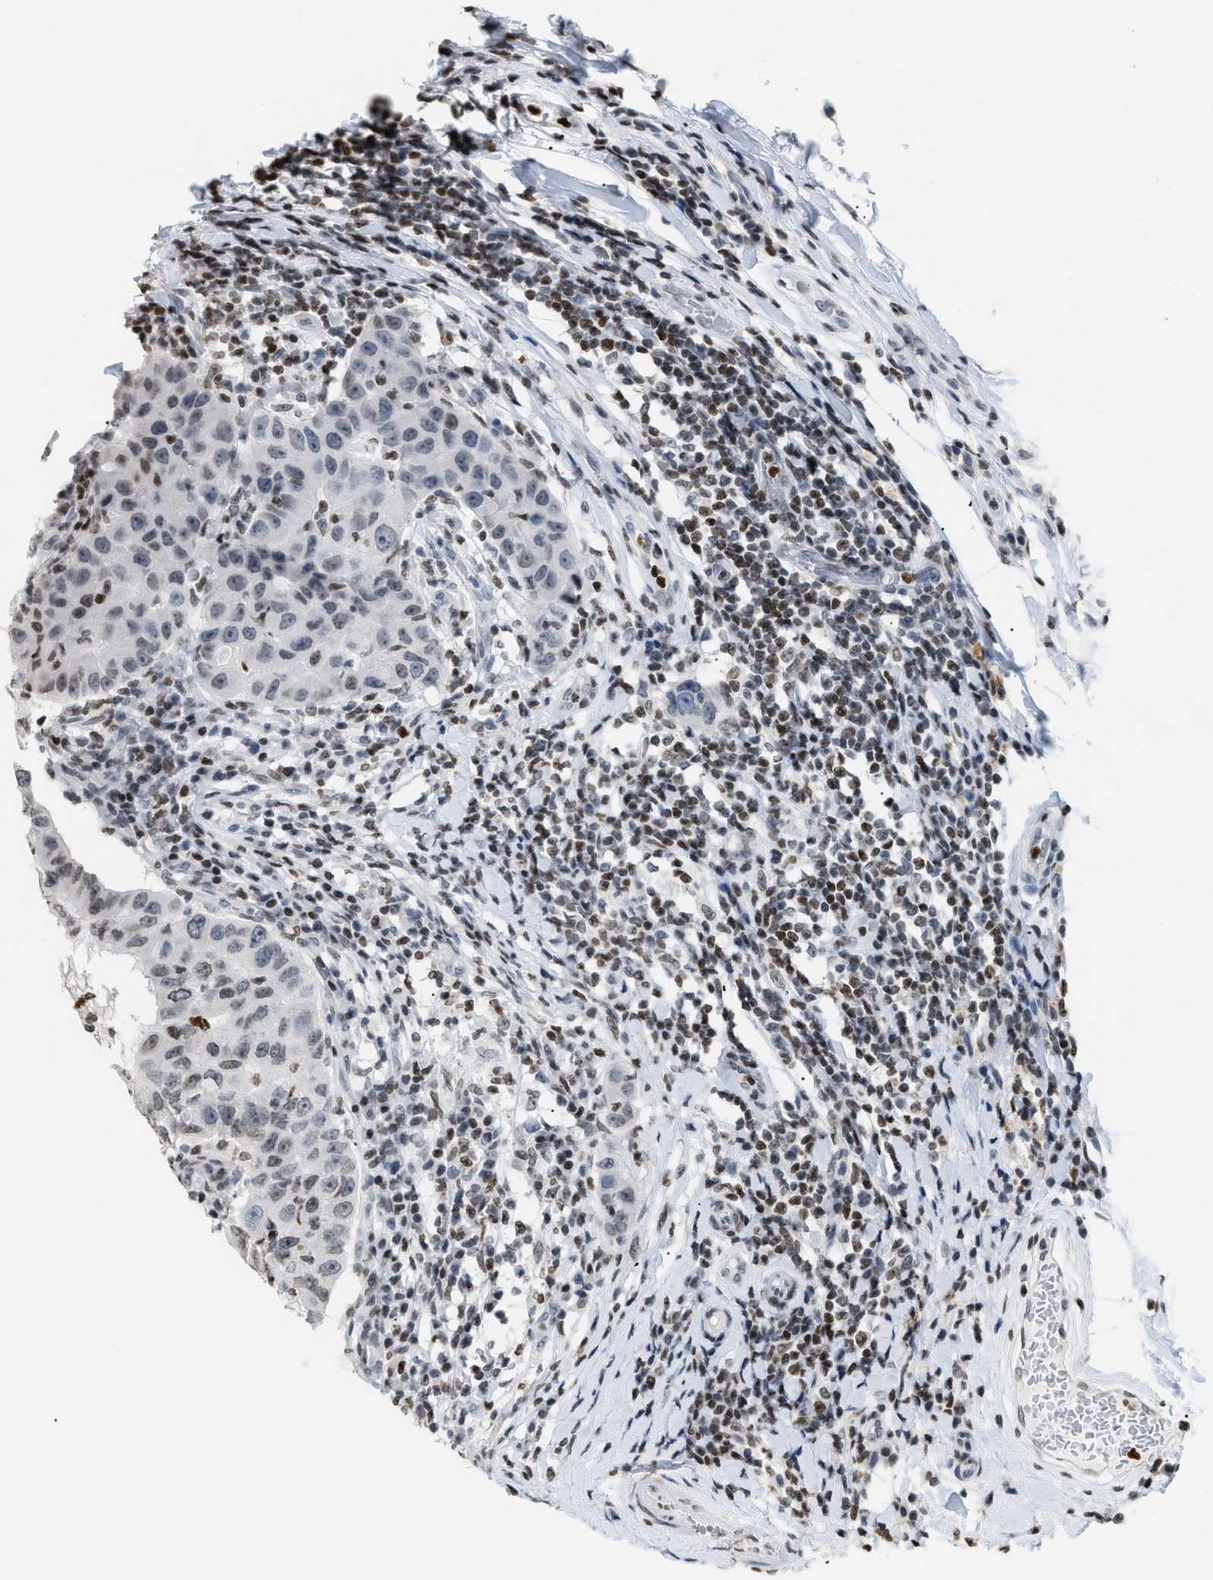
{"staining": {"intensity": "weak", "quantity": "<25%", "location": "nuclear"}, "tissue": "breast cancer", "cell_type": "Tumor cells", "image_type": "cancer", "snomed": [{"axis": "morphology", "description": "Duct carcinoma"}, {"axis": "topography", "description": "Breast"}], "caption": "This histopathology image is of breast cancer (invasive ductal carcinoma) stained with immunohistochemistry (IHC) to label a protein in brown with the nuclei are counter-stained blue. There is no positivity in tumor cells.", "gene": "HMGN2", "patient": {"sex": "female", "age": 27}}